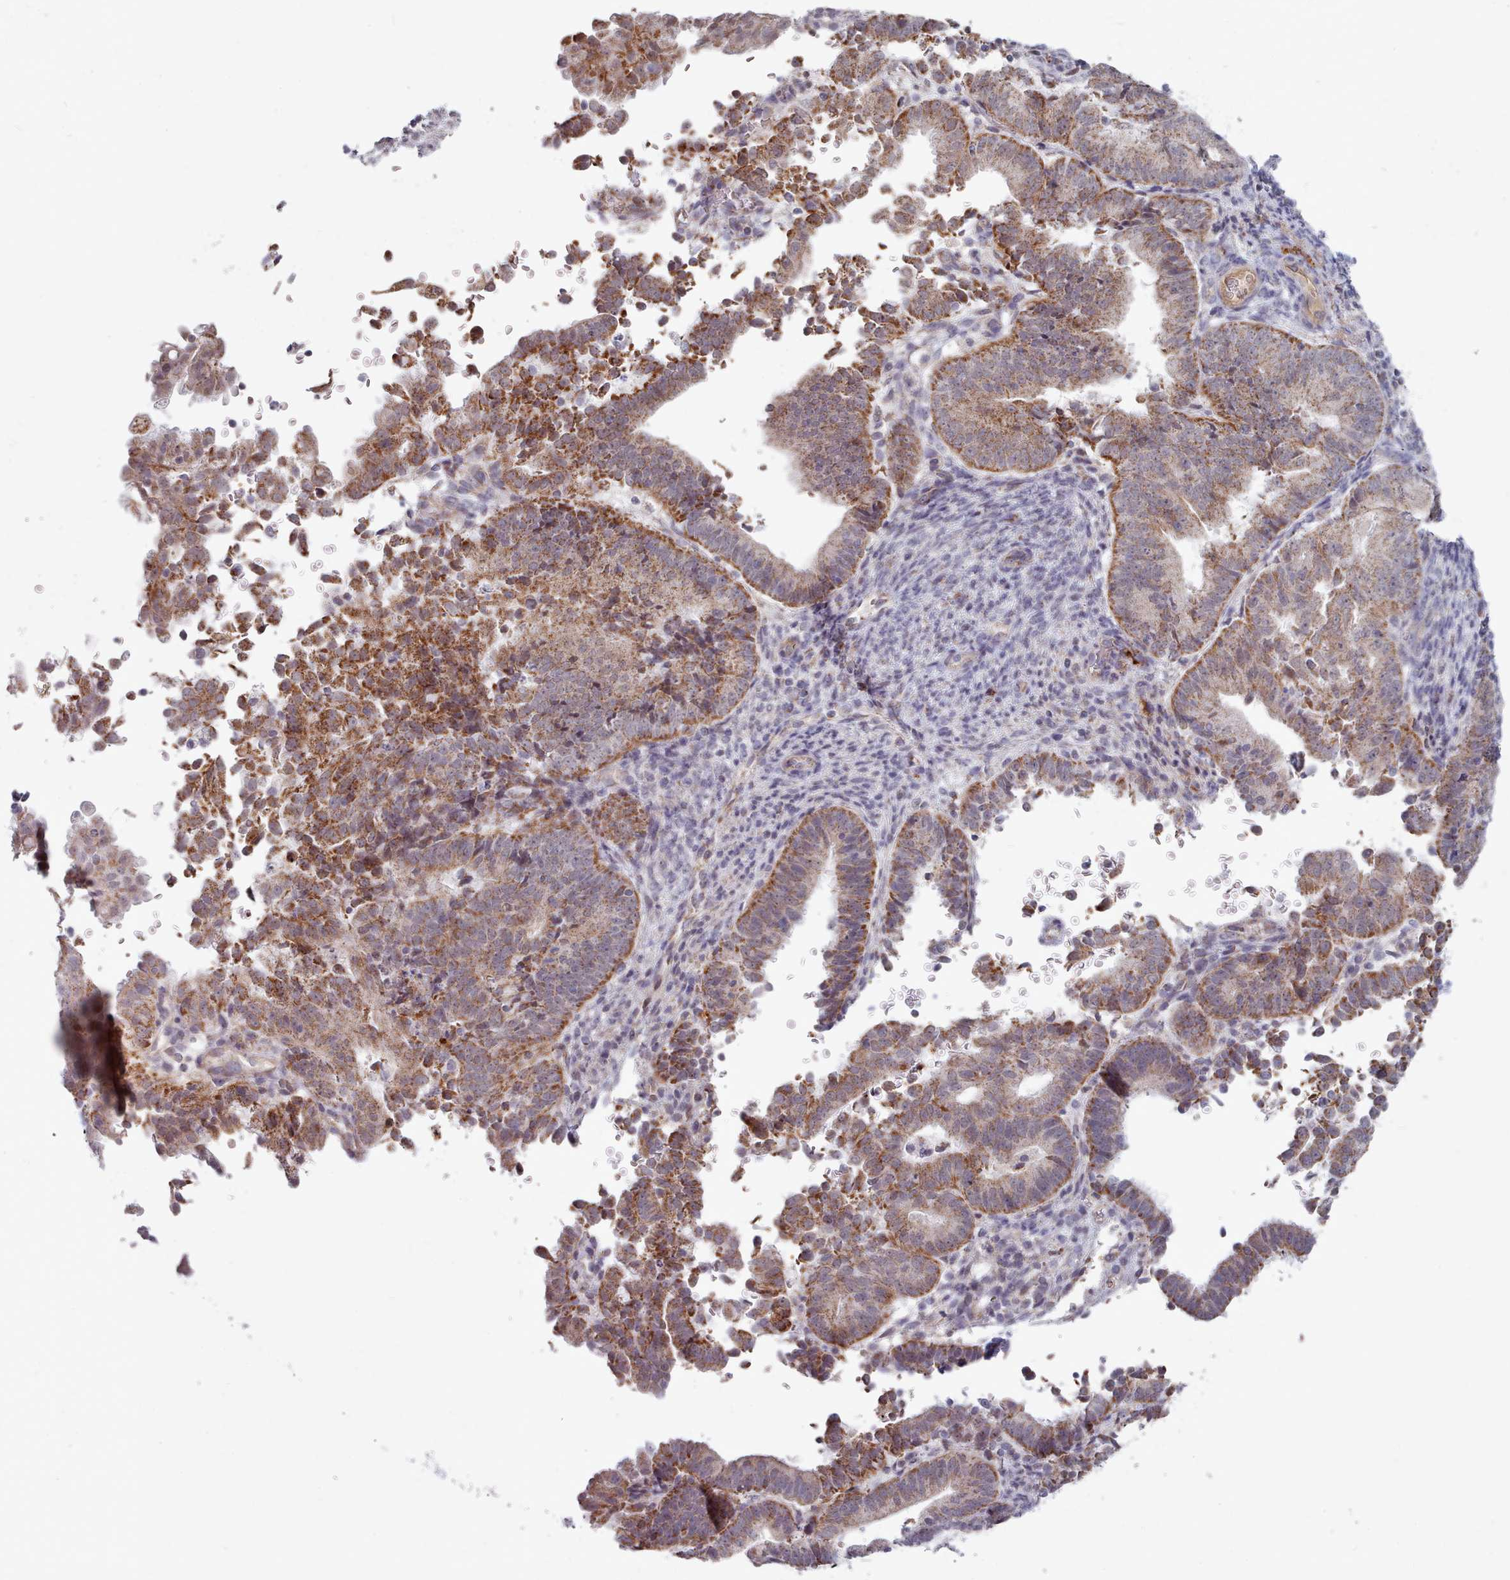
{"staining": {"intensity": "moderate", "quantity": ">75%", "location": "cytoplasmic/membranous"}, "tissue": "endometrial cancer", "cell_type": "Tumor cells", "image_type": "cancer", "snomed": [{"axis": "morphology", "description": "Adenocarcinoma, NOS"}, {"axis": "topography", "description": "Endometrium"}], "caption": "A photomicrograph showing moderate cytoplasmic/membranous expression in approximately >75% of tumor cells in endometrial adenocarcinoma, as visualized by brown immunohistochemical staining.", "gene": "TRARG1", "patient": {"sex": "female", "age": 70}}